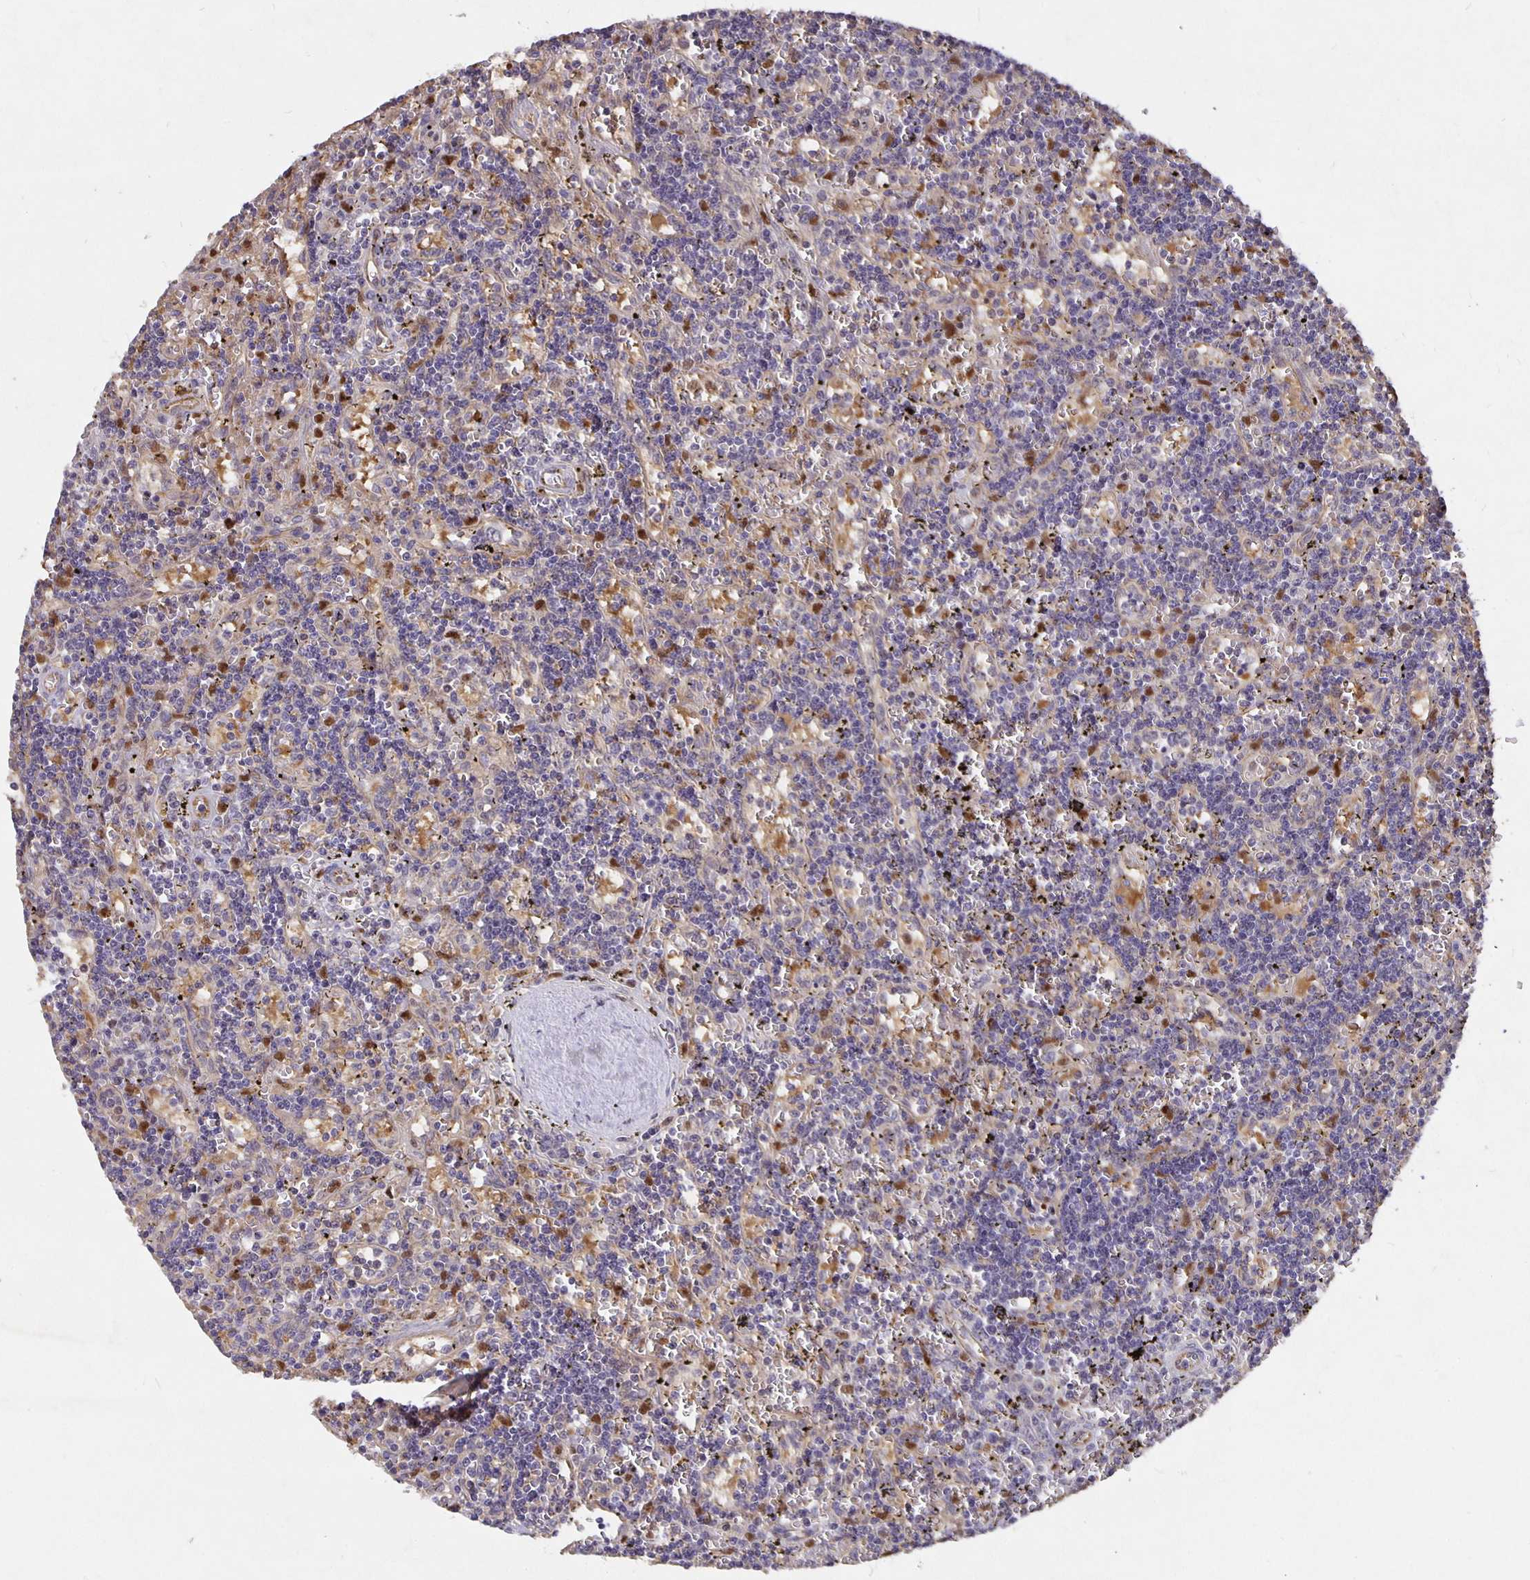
{"staining": {"intensity": "negative", "quantity": "none", "location": "none"}, "tissue": "lymphoma", "cell_type": "Tumor cells", "image_type": "cancer", "snomed": [{"axis": "morphology", "description": "Malignant lymphoma, non-Hodgkin's type, Low grade"}, {"axis": "topography", "description": "Spleen"}], "caption": "High power microscopy photomicrograph of an immunohistochemistry (IHC) histopathology image of lymphoma, revealing no significant staining in tumor cells.", "gene": "NOG", "patient": {"sex": "male", "age": 60}}